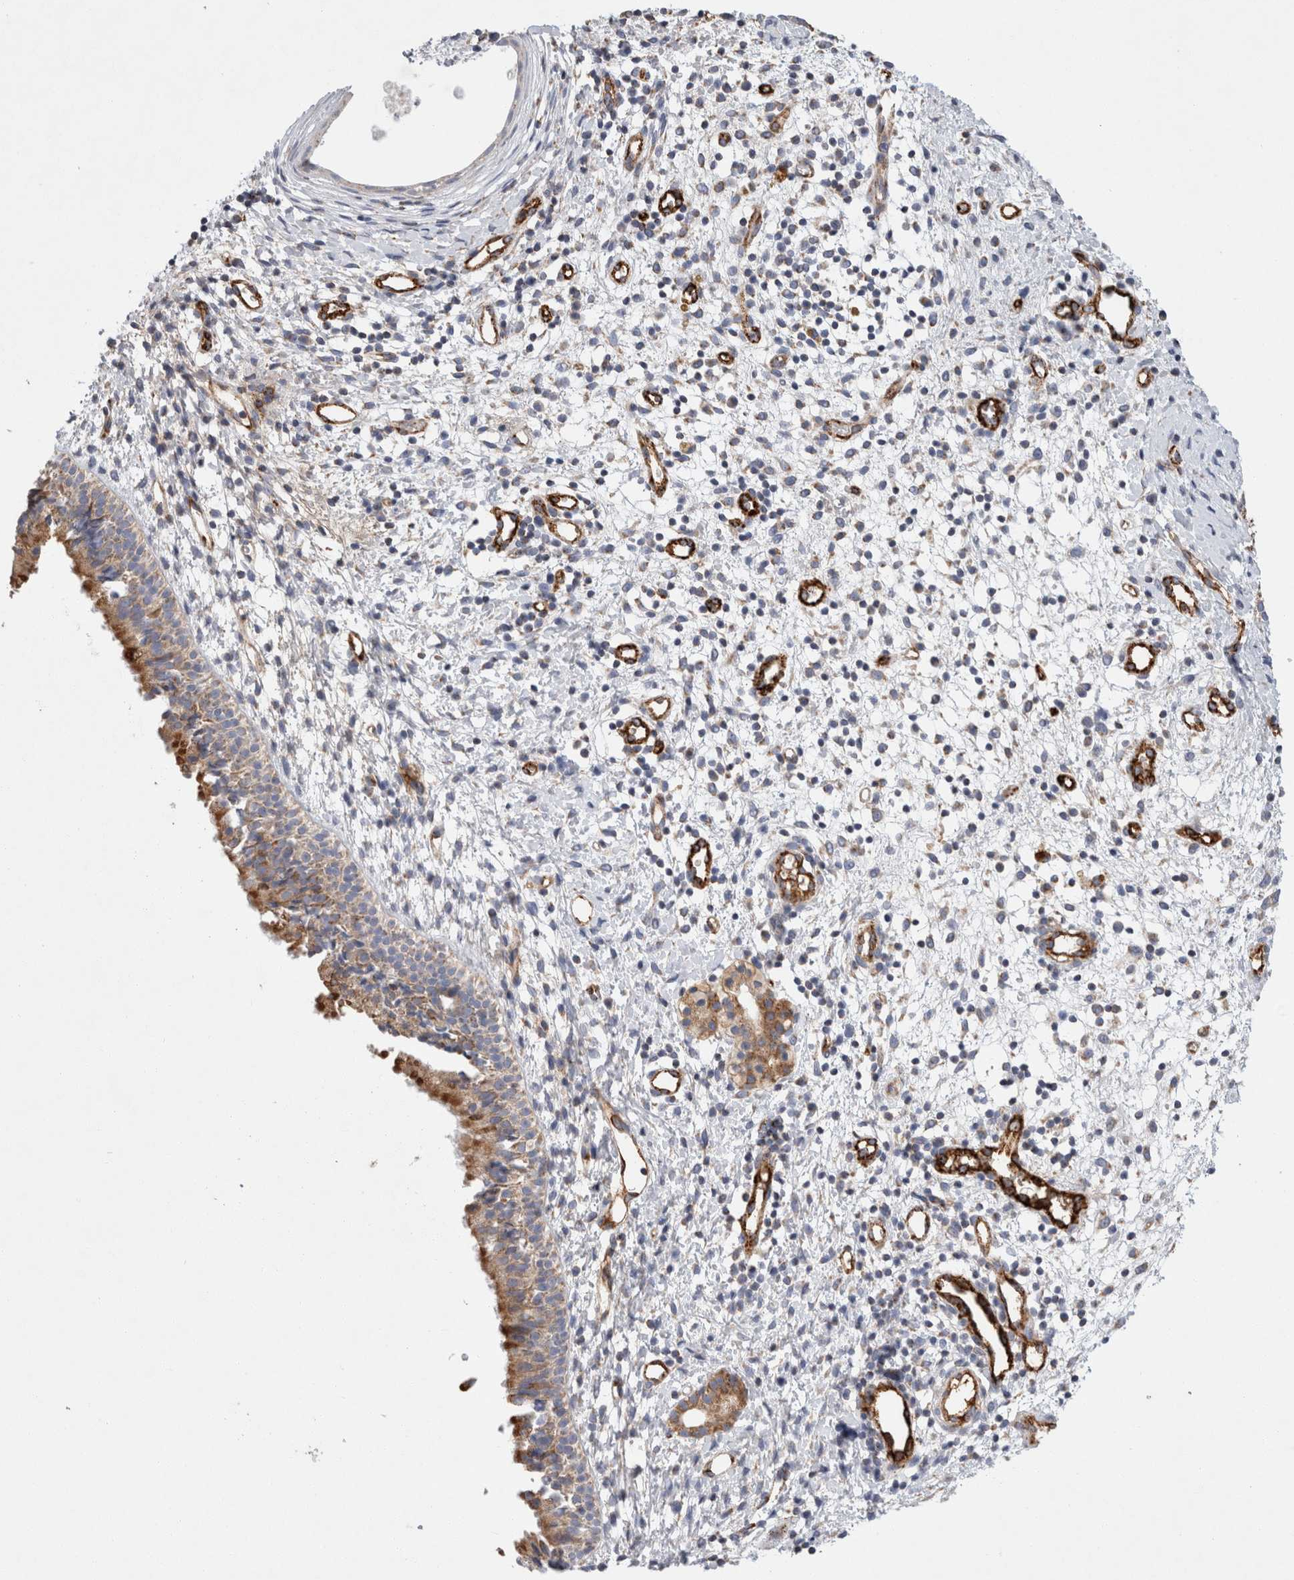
{"staining": {"intensity": "moderate", "quantity": ">75%", "location": "cytoplasmic/membranous"}, "tissue": "nasopharynx", "cell_type": "Respiratory epithelial cells", "image_type": "normal", "snomed": [{"axis": "morphology", "description": "Normal tissue, NOS"}, {"axis": "topography", "description": "Nasopharynx"}], "caption": "Approximately >75% of respiratory epithelial cells in normal nasopharynx reveal moderate cytoplasmic/membranous protein positivity as visualized by brown immunohistochemical staining.", "gene": "IARS2", "patient": {"sex": "male", "age": 22}}